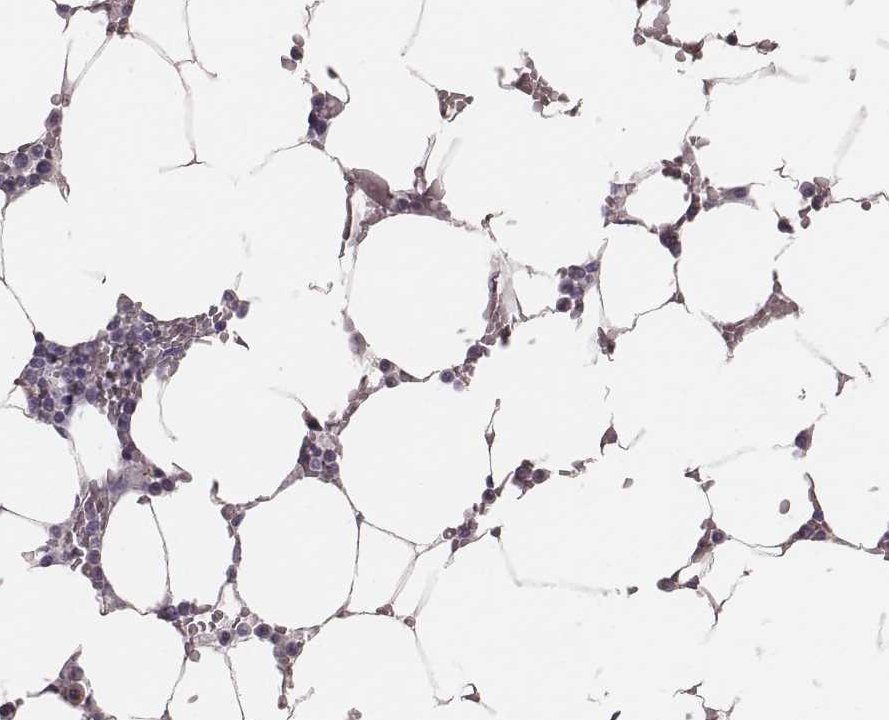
{"staining": {"intensity": "negative", "quantity": "none", "location": "none"}, "tissue": "bone marrow", "cell_type": "Hematopoietic cells", "image_type": "normal", "snomed": [{"axis": "morphology", "description": "Normal tissue, NOS"}, {"axis": "topography", "description": "Bone marrow"}], "caption": "Normal bone marrow was stained to show a protein in brown. There is no significant expression in hematopoietic cells. (Immunohistochemistry (ihc), brightfield microscopy, high magnification).", "gene": "CFTR", "patient": {"sex": "female", "age": 52}}